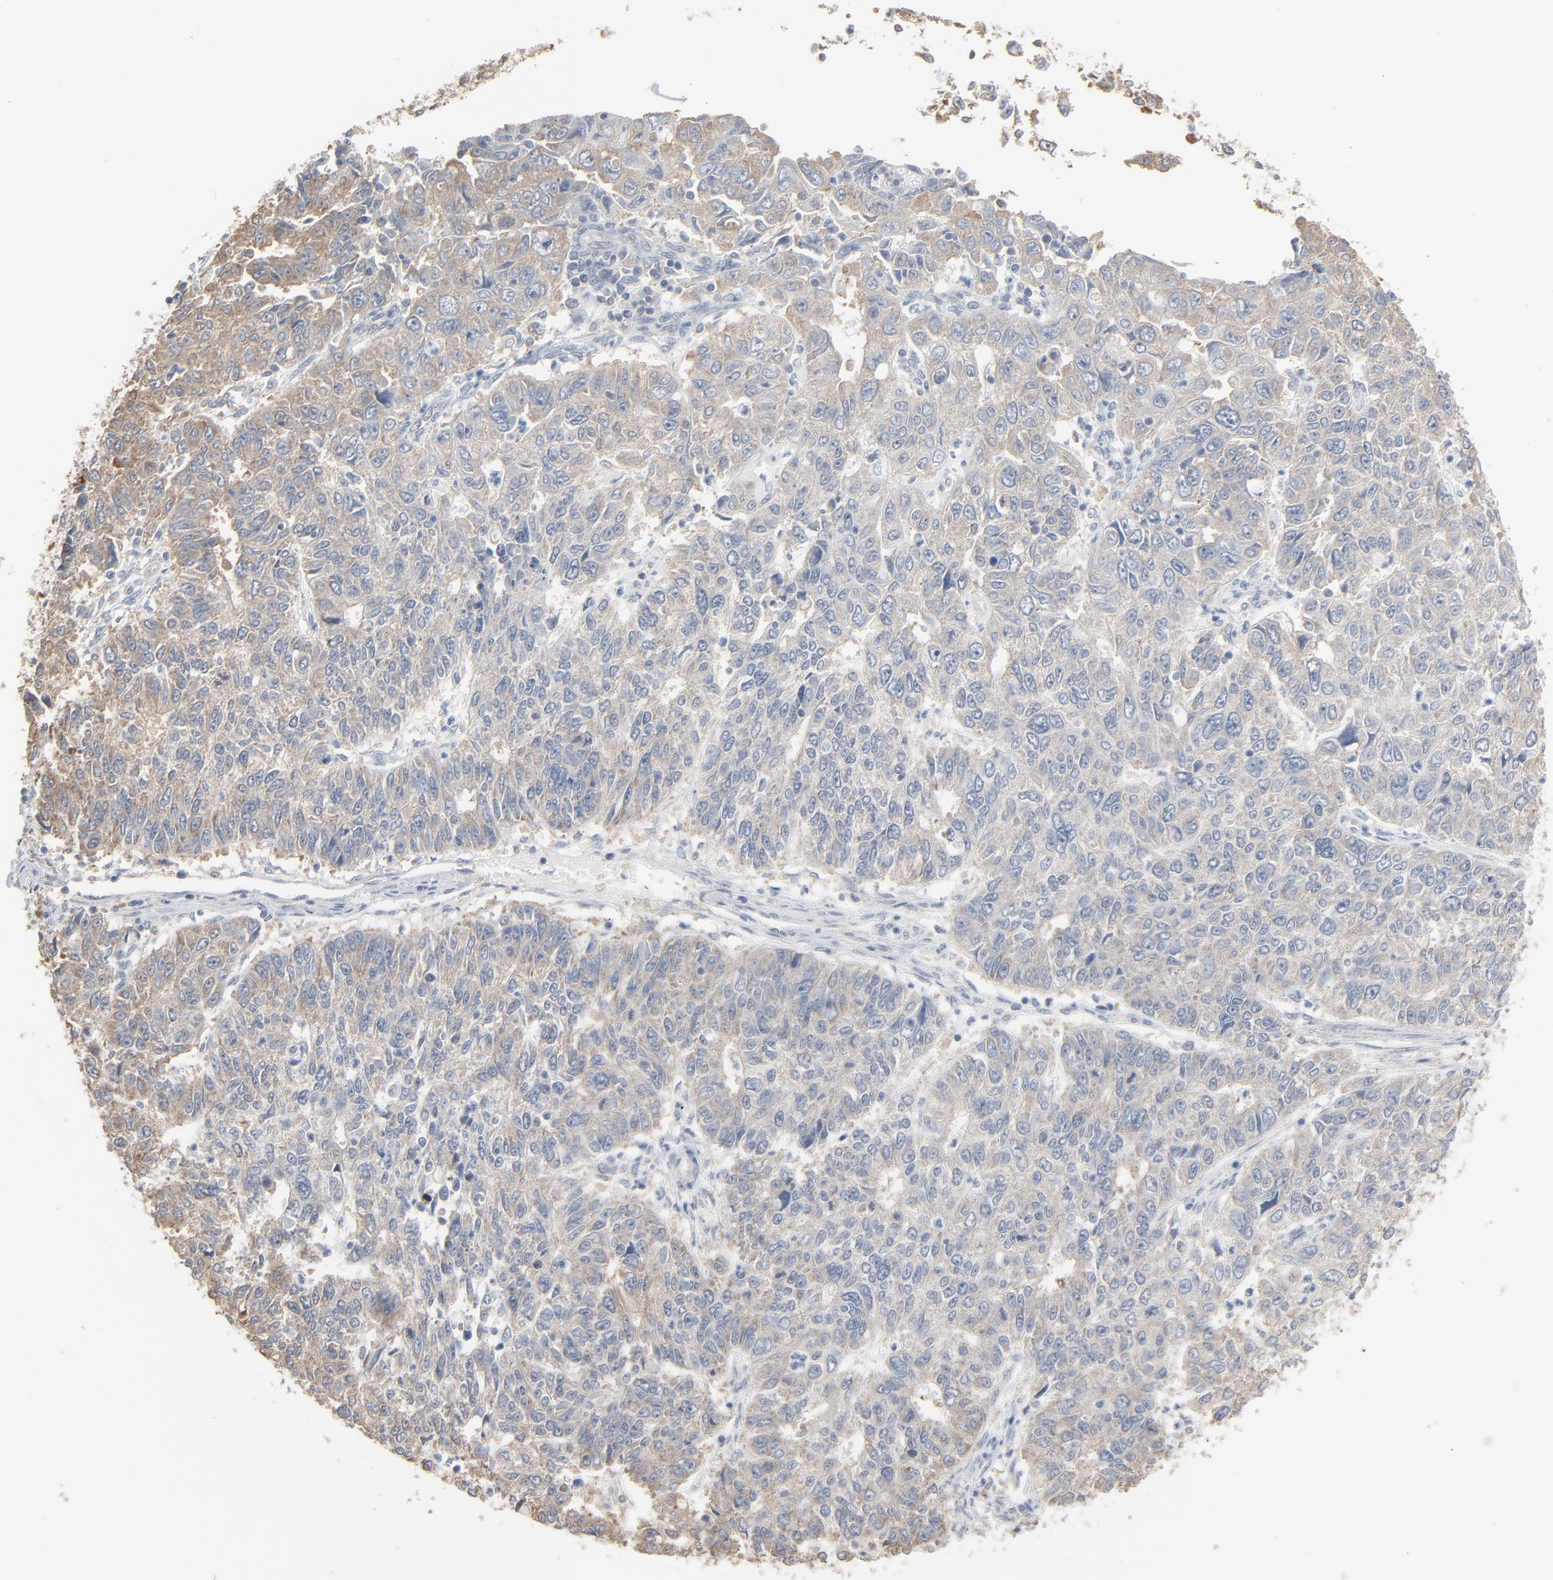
{"staining": {"intensity": "weak", "quantity": ">75%", "location": "cytoplasmic/membranous"}, "tissue": "endometrial cancer", "cell_type": "Tumor cells", "image_type": "cancer", "snomed": [{"axis": "morphology", "description": "Adenocarcinoma, NOS"}, {"axis": "topography", "description": "Endometrium"}], "caption": "Weak cytoplasmic/membranous protein expression is identified in approximately >75% of tumor cells in endometrial cancer (adenocarcinoma).", "gene": "CCT5", "patient": {"sex": "female", "age": 42}}